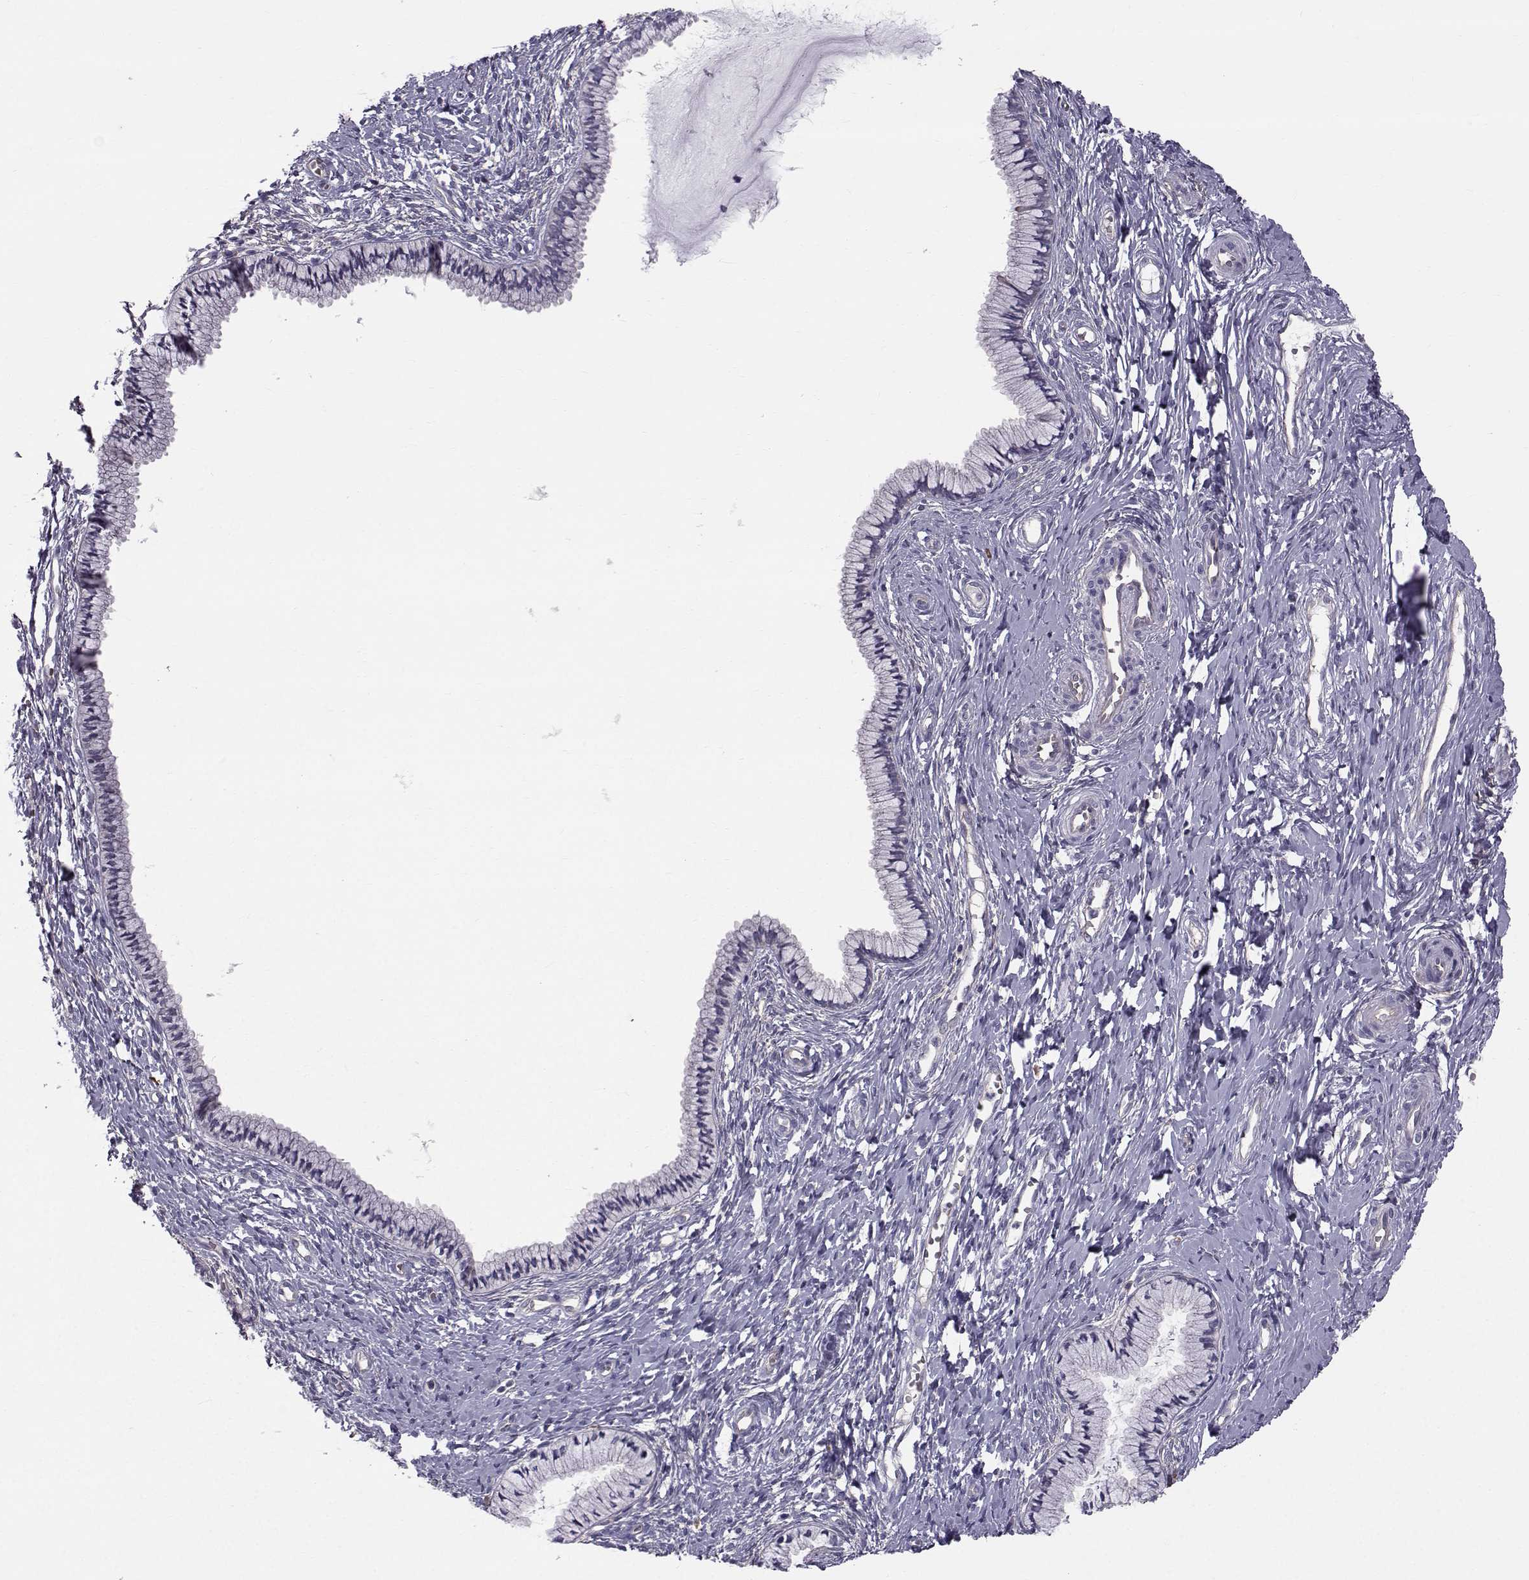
{"staining": {"intensity": "negative", "quantity": "none", "location": "none"}, "tissue": "cervix", "cell_type": "Glandular cells", "image_type": "normal", "snomed": [{"axis": "morphology", "description": "Normal tissue, NOS"}, {"axis": "topography", "description": "Cervix"}], "caption": "IHC of normal human cervix displays no expression in glandular cells.", "gene": "QPCT", "patient": {"sex": "female", "age": 40}}